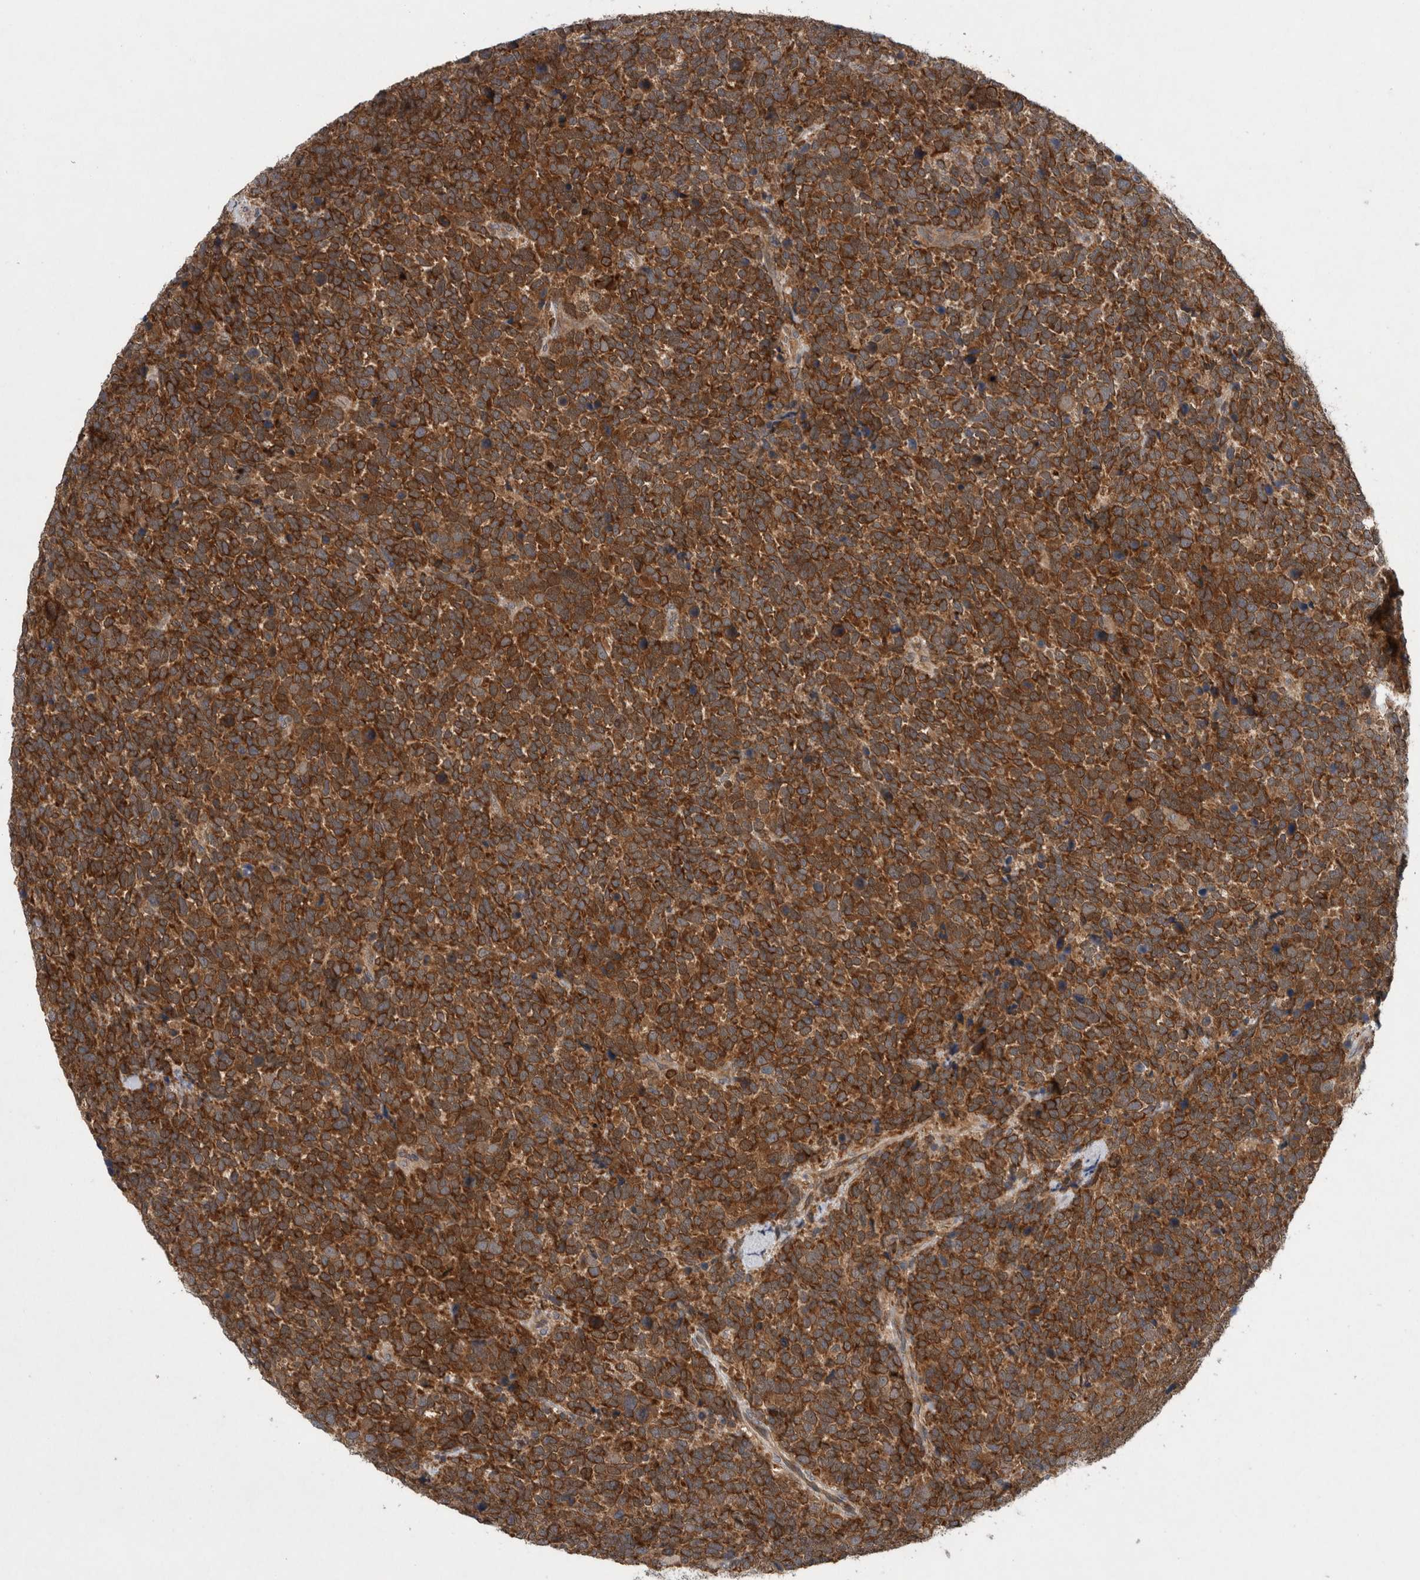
{"staining": {"intensity": "strong", "quantity": ">75%", "location": "cytoplasmic/membranous"}, "tissue": "urothelial cancer", "cell_type": "Tumor cells", "image_type": "cancer", "snomed": [{"axis": "morphology", "description": "Urothelial carcinoma, High grade"}, {"axis": "topography", "description": "Urinary bladder"}], "caption": "Immunohistochemistry (IHC) of human urothelial carcinoma (high-grade) shows high levels of strong cytoplasmic/membranous positivity in about >75% of tumor cells.", "gene": "PDCD2", "patient": {"sex": "female", "age": 82}}